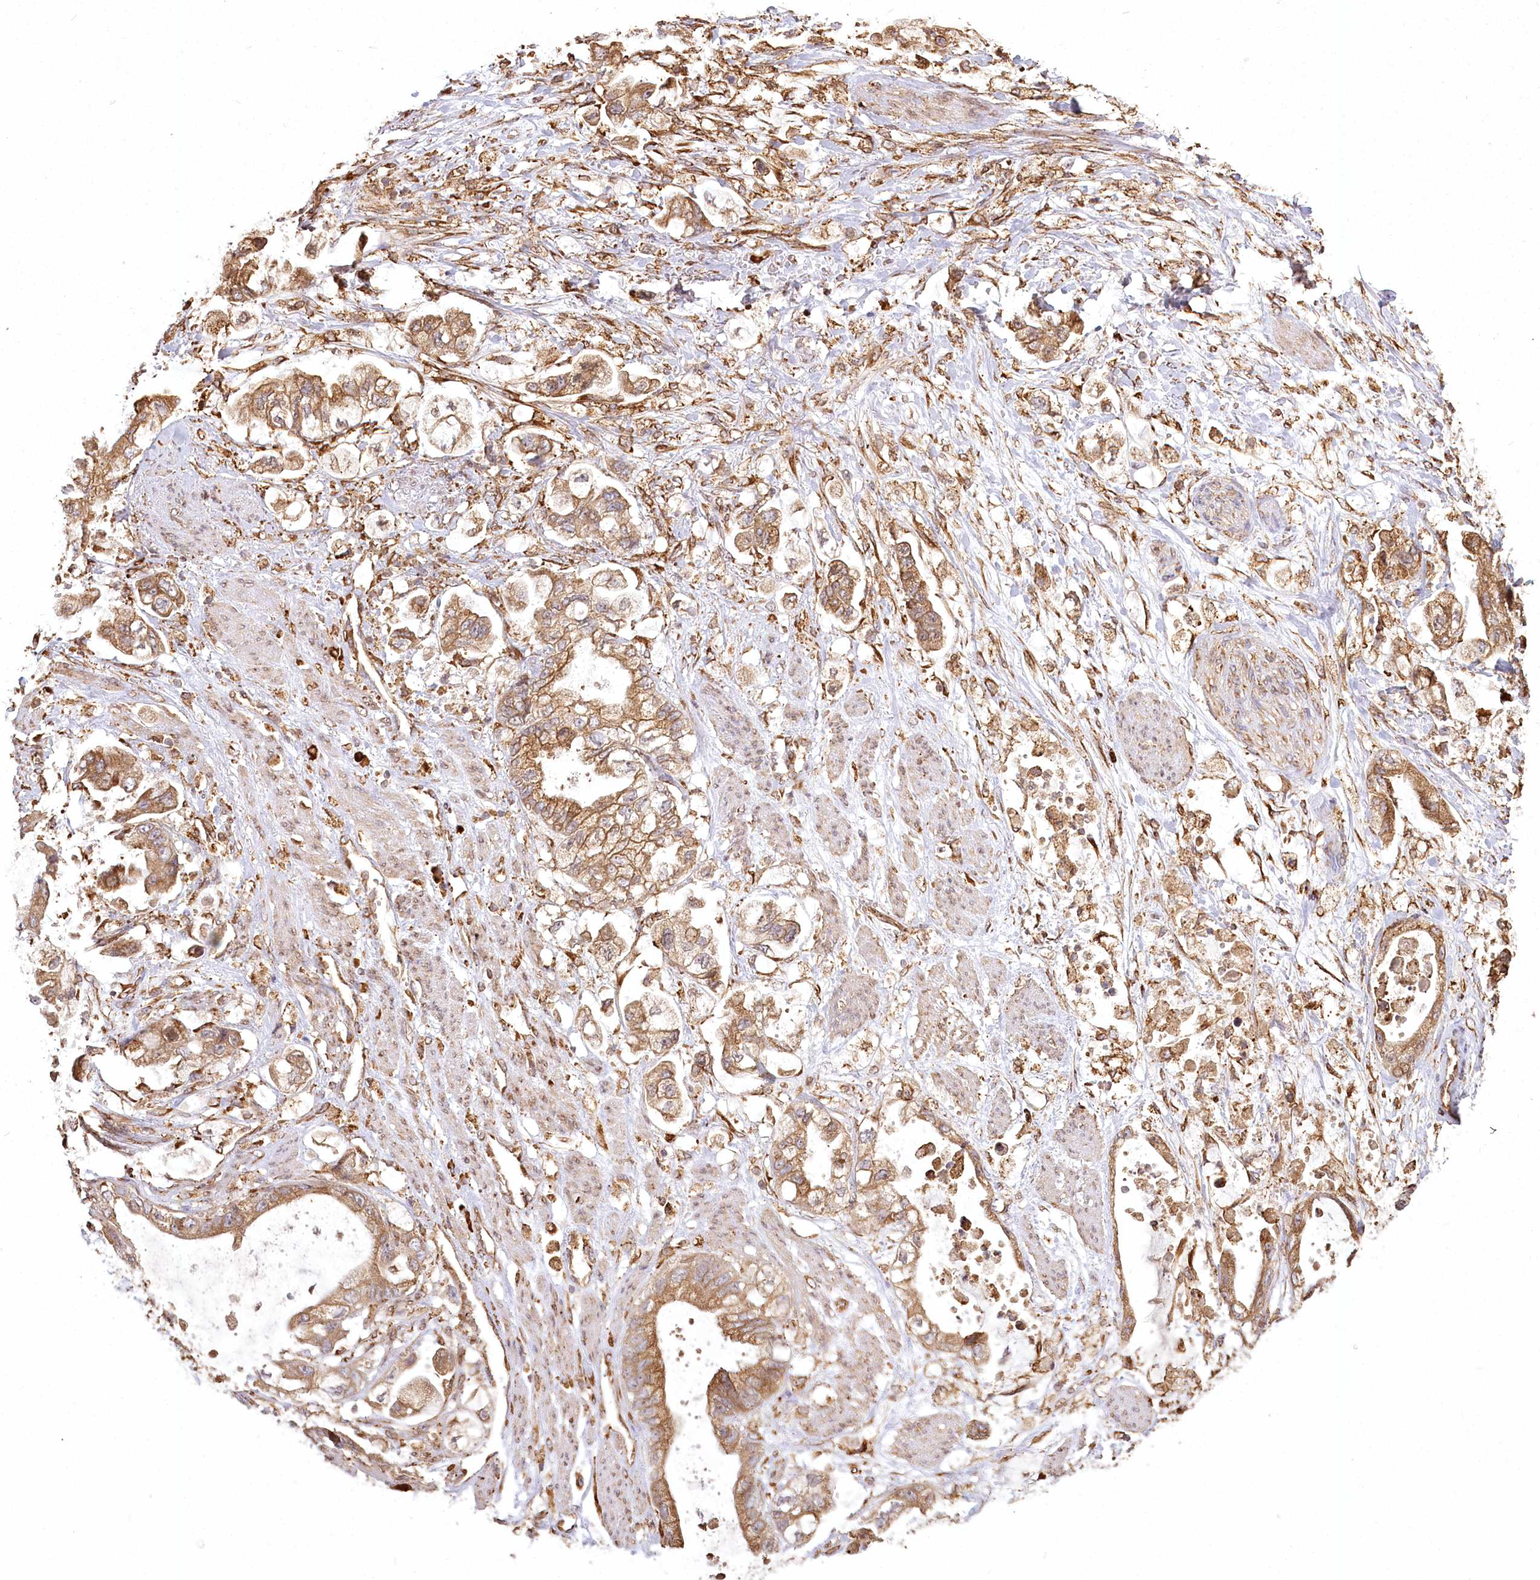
{"staining": {"intensity": "moderate", "quantity": ">75%", "location": "cytoplasmic/membranous"}, "tissue": "stomach cancer", "cell_type": "Tumor cells", "image_type": "cancer", "snomed": [{"axis": "morphology", "description": "Adenocarcinoma, NOS"}, {"axis": "topography", "description": "Stomach"}], "caption": "A micrograph of stomach adenocarcinoma stained for a protein displays moderate cytoplasmic/membranous brown staining in tumor cells. The protein is stained brown, and the nuclei are stained in blue (DAB IHC with brightfield microscopy, high magnification).", "gene": "FAM13A", "patient": {"sex": "male", "age": 62}}